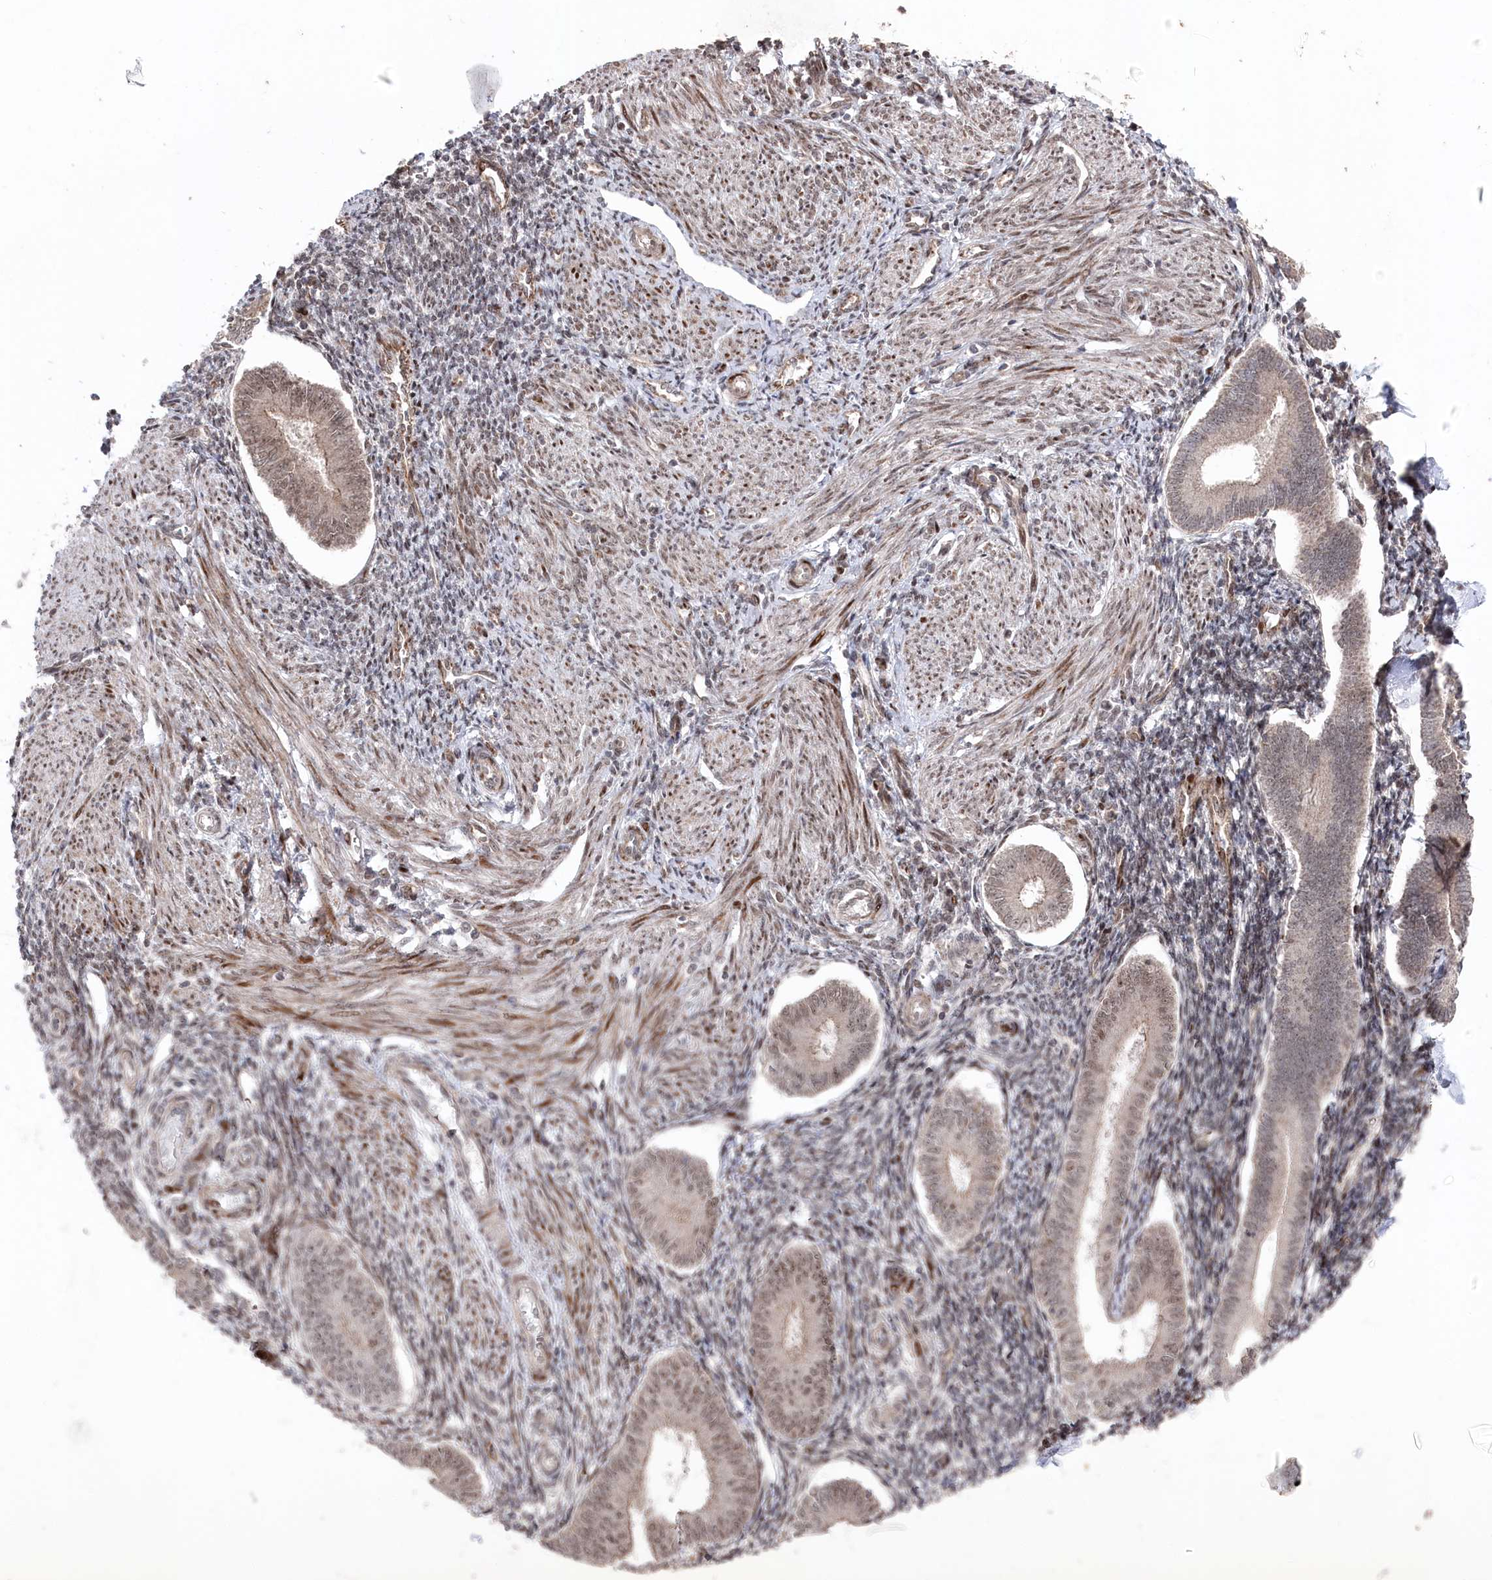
{"staining": {"intensity": "weak", "quantity": "<25%", "location": "nuclear"}, "tissue": "endometrium", "cell_type": "Cells in endometrial stroma", "image_type": "normal", "snomed": [{"axis": "morphology", "description": "Normal tissue, NOS"}, {"axis": "topography", "description": "Uterus"}, {"axis": "topography", "description": "Endometrium"}], "caption": "Immunohistochemical staining of normal endometrium demonstrates no significant staining in cells in endometrial stroma.", "gene": "POLR3A", "patient": {"sex": "female", "age": 48}}